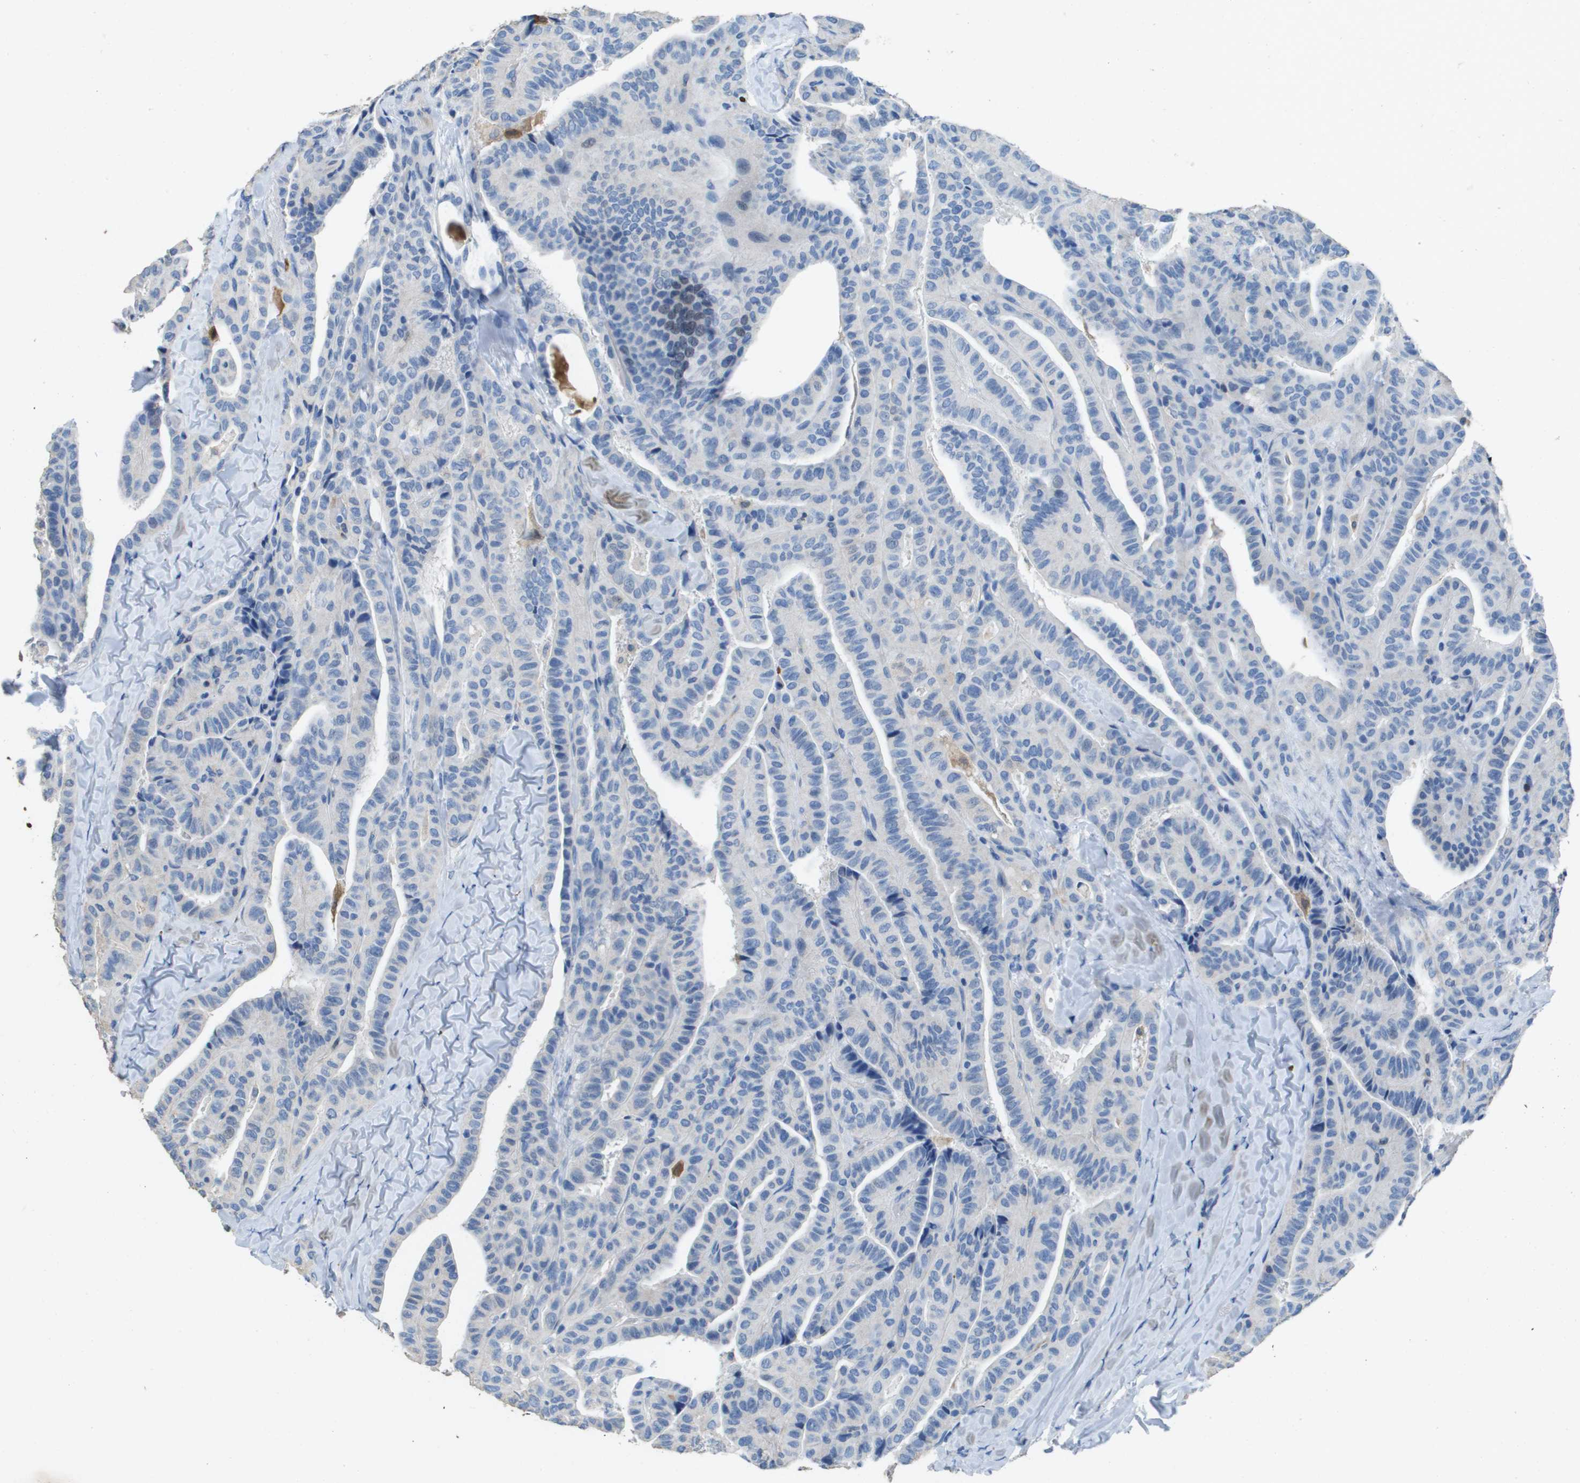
{"staining": {"intensity": "negative", "quantity": "none", "location": "none"}, "tissue": "thyroid cancer", "cell_type": "Tumor cells", "image_type": "cancer", "snomed": [{"axis": "morphology", "description": "Papillary adenocarcinoma, NOS"}, {"axis": "topography", "description": "Thyroid gland"}], "caption": "The immunohistochemistry (IHC) histopathology image has no significant staining in tumor cells of thyroid papillary adenocarcinoma tissue. (DAB (3,3'-diaminobenzidine) IHC visualized using brightfield microscopy, high magnification).", "gene": "FABP5", "patient": {"sex": "male", "age": 77}}